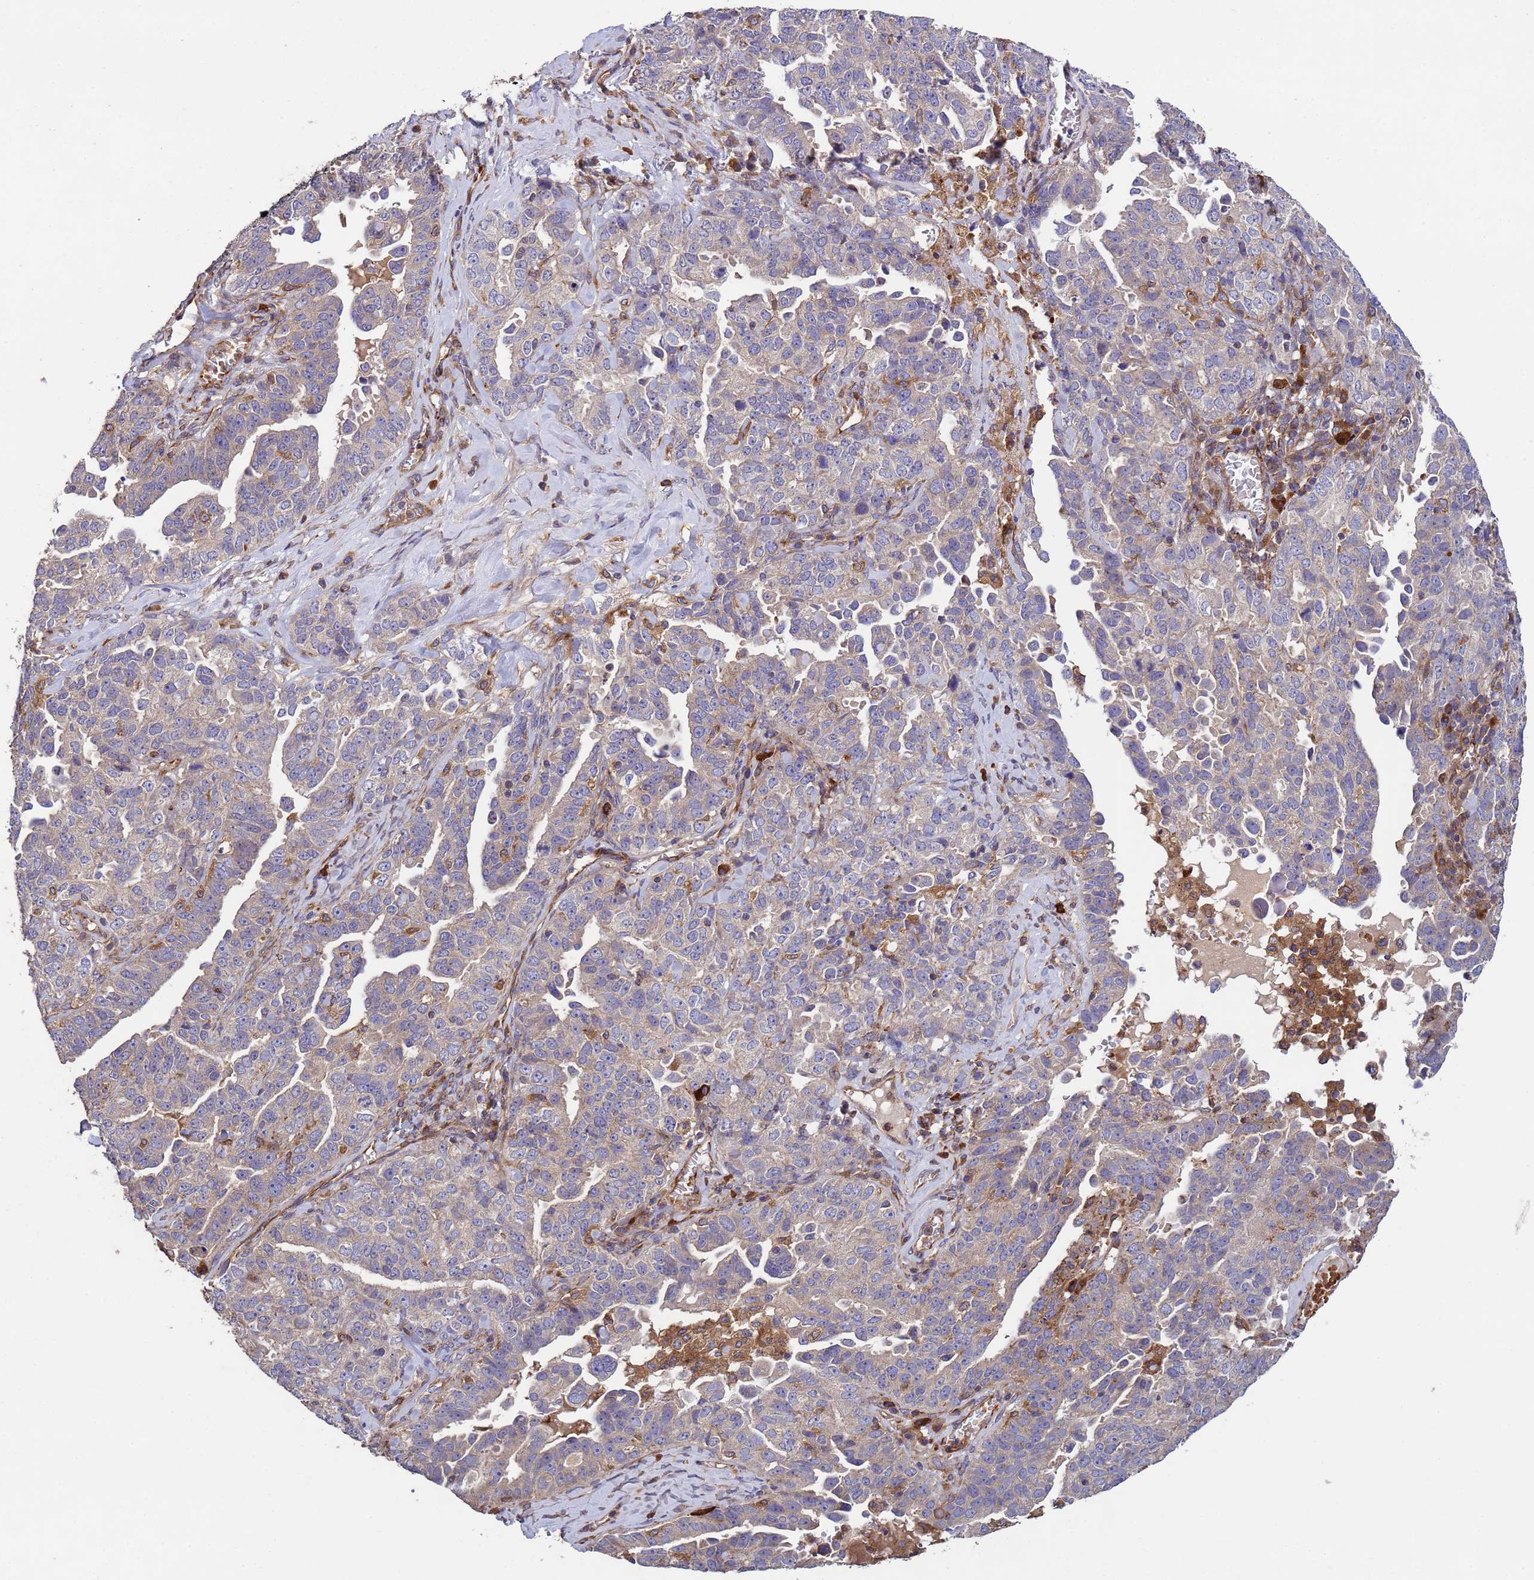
{"staining": {"intensity": "weak", "quantity": "<25%", "location": "cytoplasmic/membranous"}, "tissue": "ovarian cancer", "cell_type": "Tumor cells", "image_type": "cancer", "snomed": [{"axis": "morphology", "description": "Carcinoma, endometroid"}, {"axis": "topography", "description": "Ovary"}], "caption": "Histopathology image shows no protein positivity in tumor cells of ovarian endometroid carcinoma tissue.", "gene": "RAB10", "patient": {"sex": "female", "age": 62}}